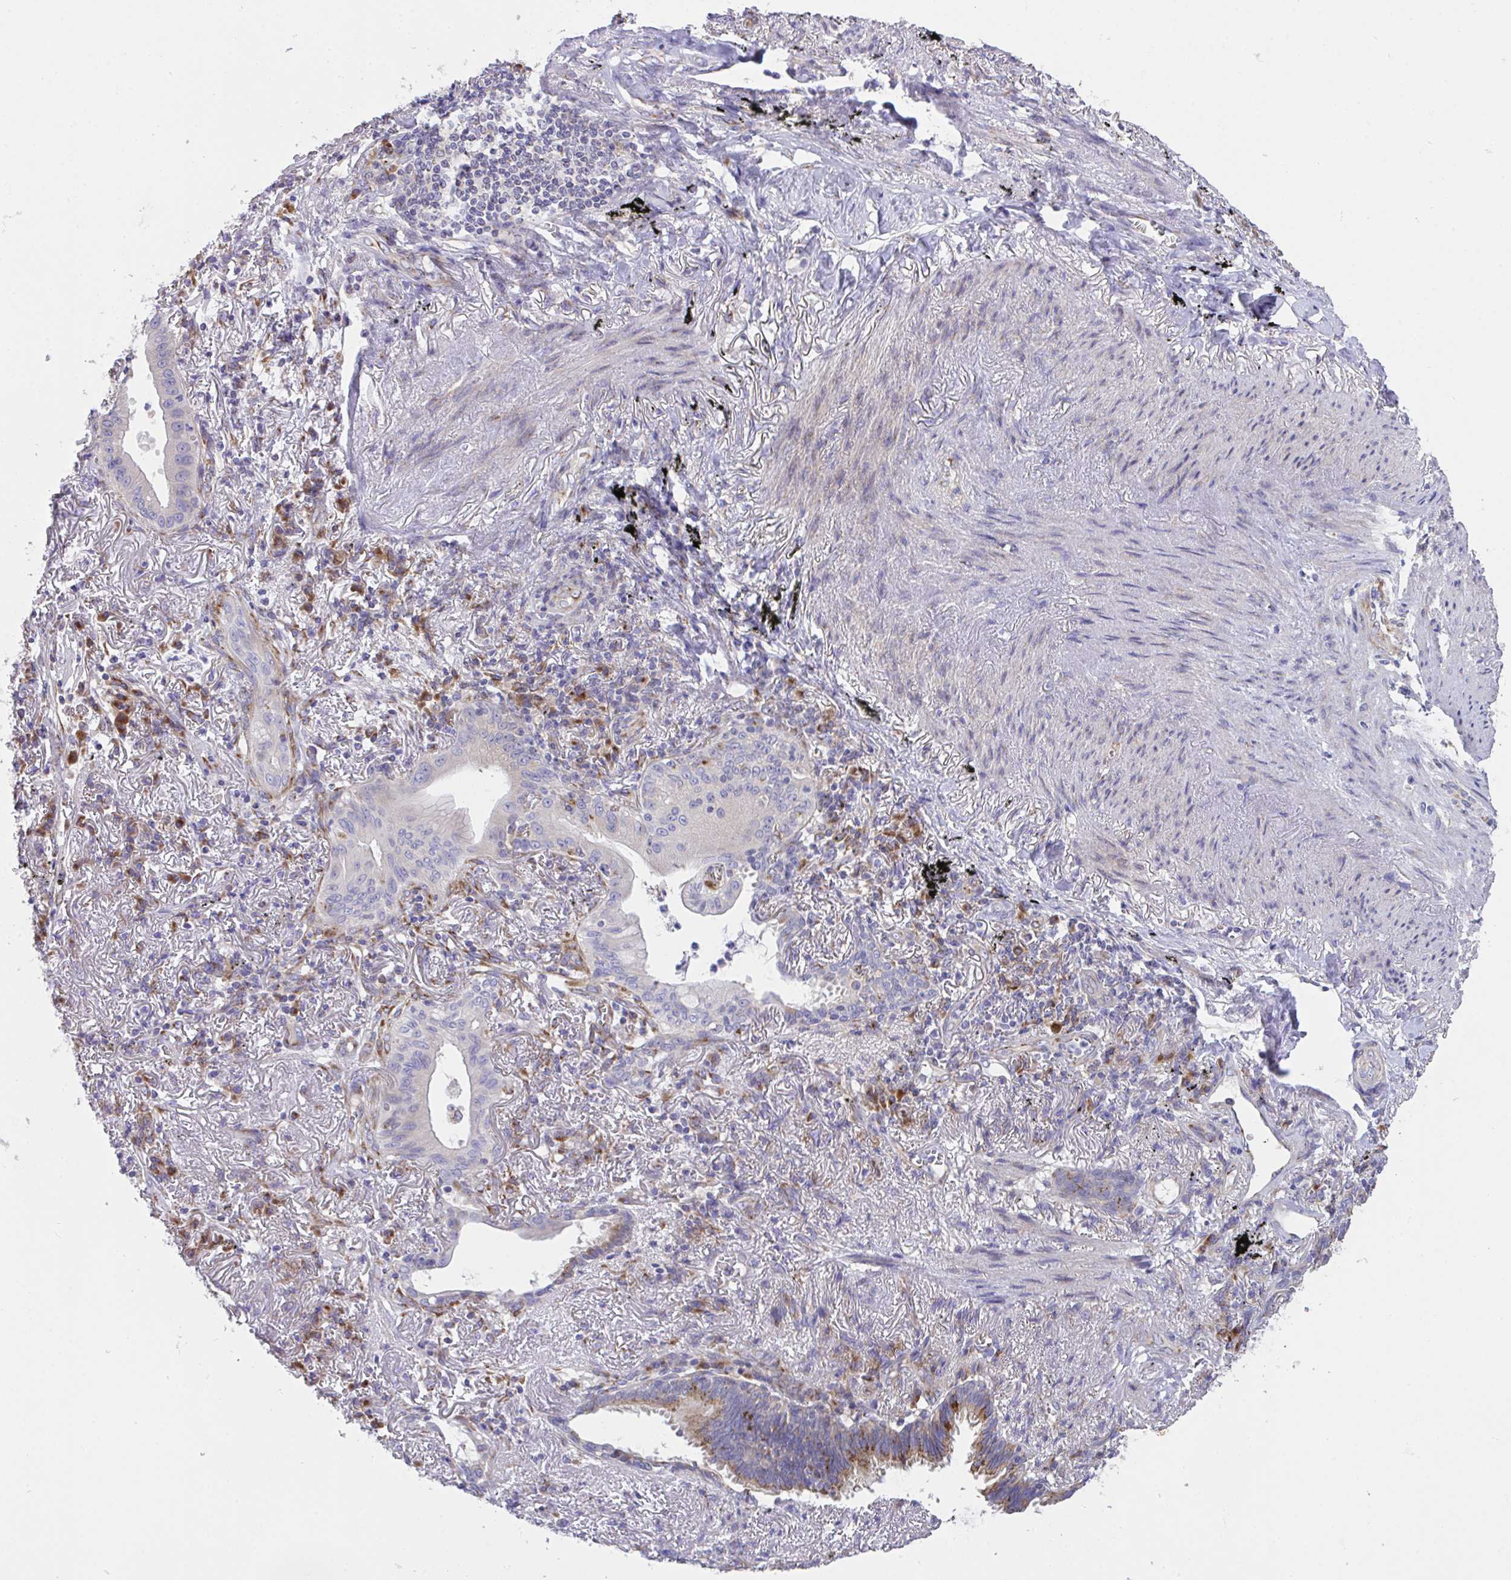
{"staining": {"intensity": "weak", "quantity": "25%-75%", "location": "cytoplasmic/membranous"}, "tissue": "lung cancer", "cell_type": "Tumor cells", "image_type": "cancer", "snomed": [{"axis": "morphology", "description": "Adenocarcinoma, NOS"}, {"axis": "topography", "description": "Lung"}], "caption": "IHC of human lung cancer reveals low levels of weak cytoplasmic/membranous expression in about 25%-75% of tumor cells.", "gene": "MIA3", "patient": {"sex": "male", "age": 77}}